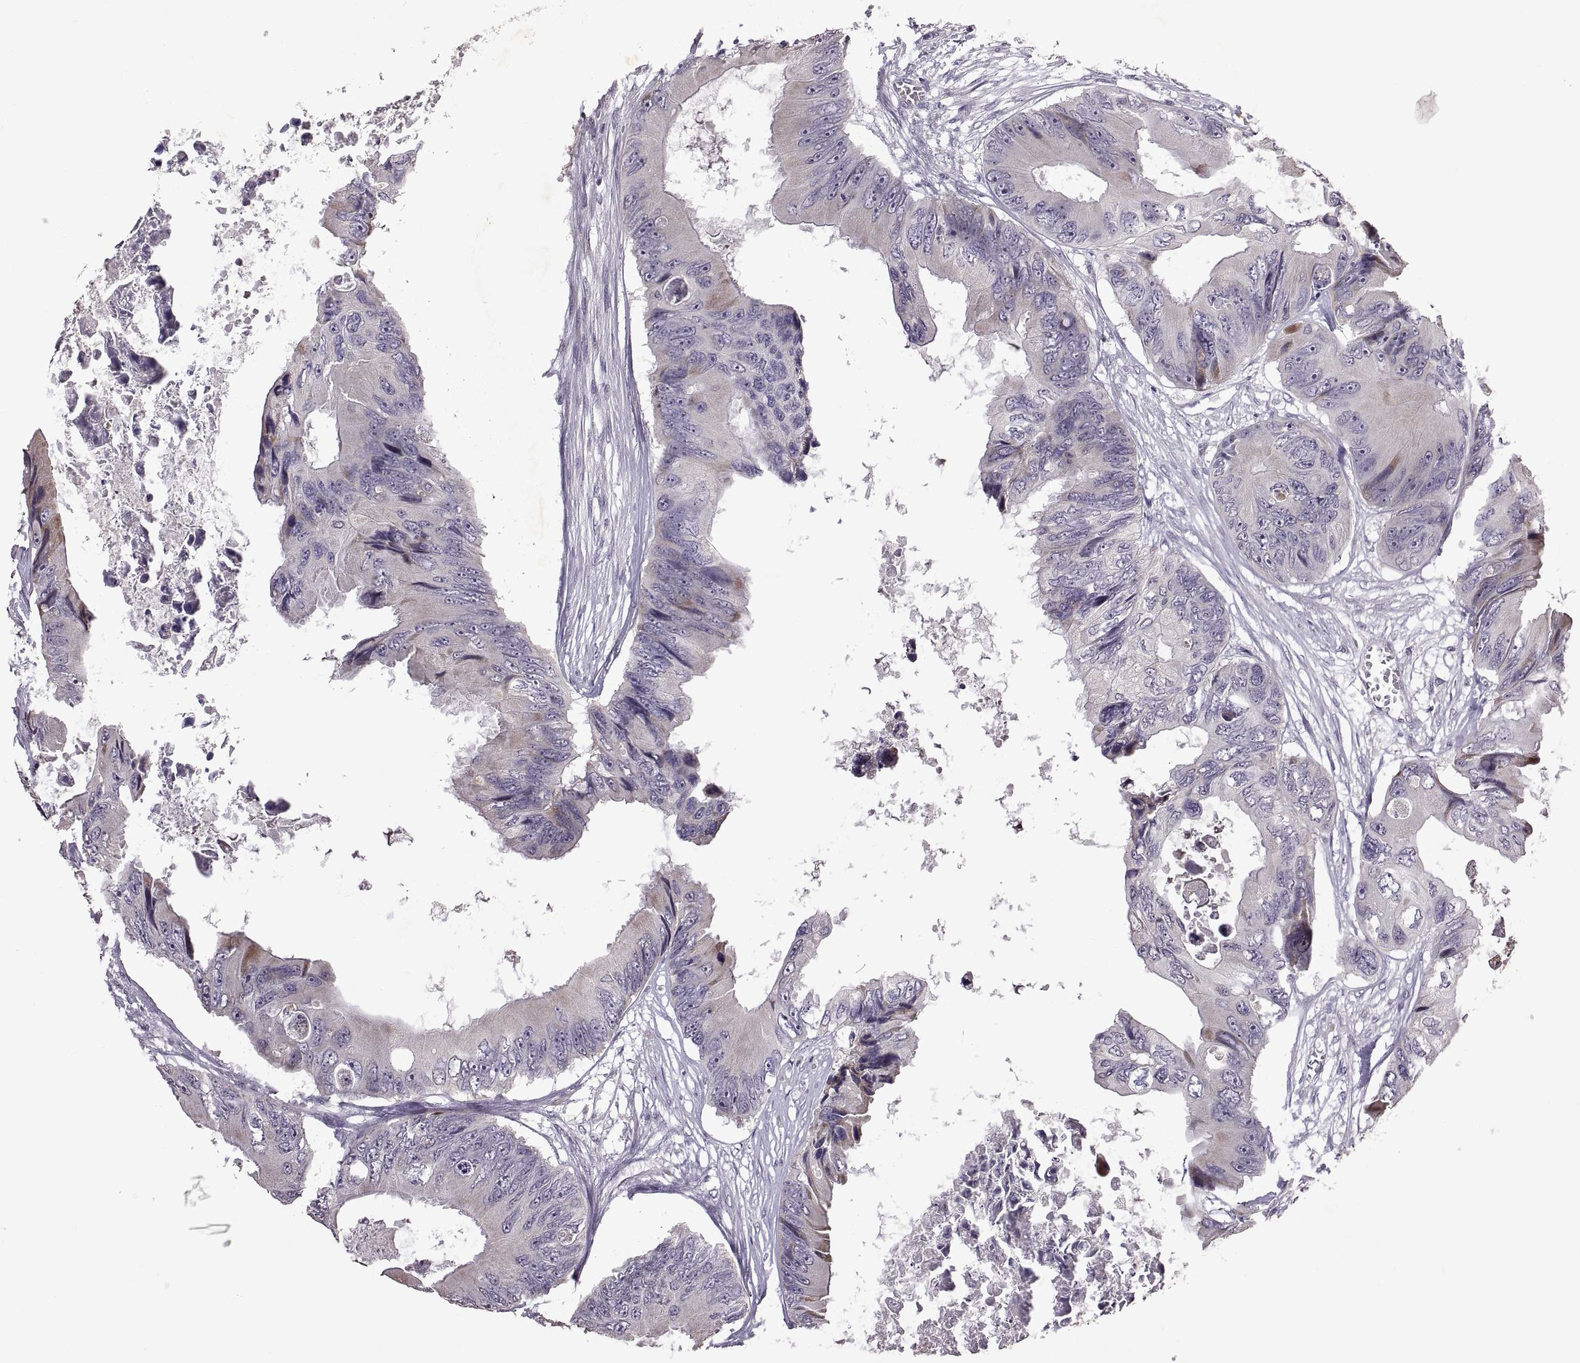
{"staining": {"intensity": "negative", "quantity": "none", "location": "none"}, "tissue": "colorectal cancer", "cell_type": "Tumor cells", "image_type": "cancer", "snomed": [{"axis": "morphology", "description": "Adenocarcinoma, NOS"}, {"axis": "topography", "description": "Rectum"}], "caption": "IHC photomicrograph of neoplastic tissue: adenocarcinoma (colorectal) stained with DAB (3,3'-diaminobenzidine) exhibits no significant protein positivity in tumor cells.", "gene": "DEFB136", "patient": {"sex": "male", "age": 63}}